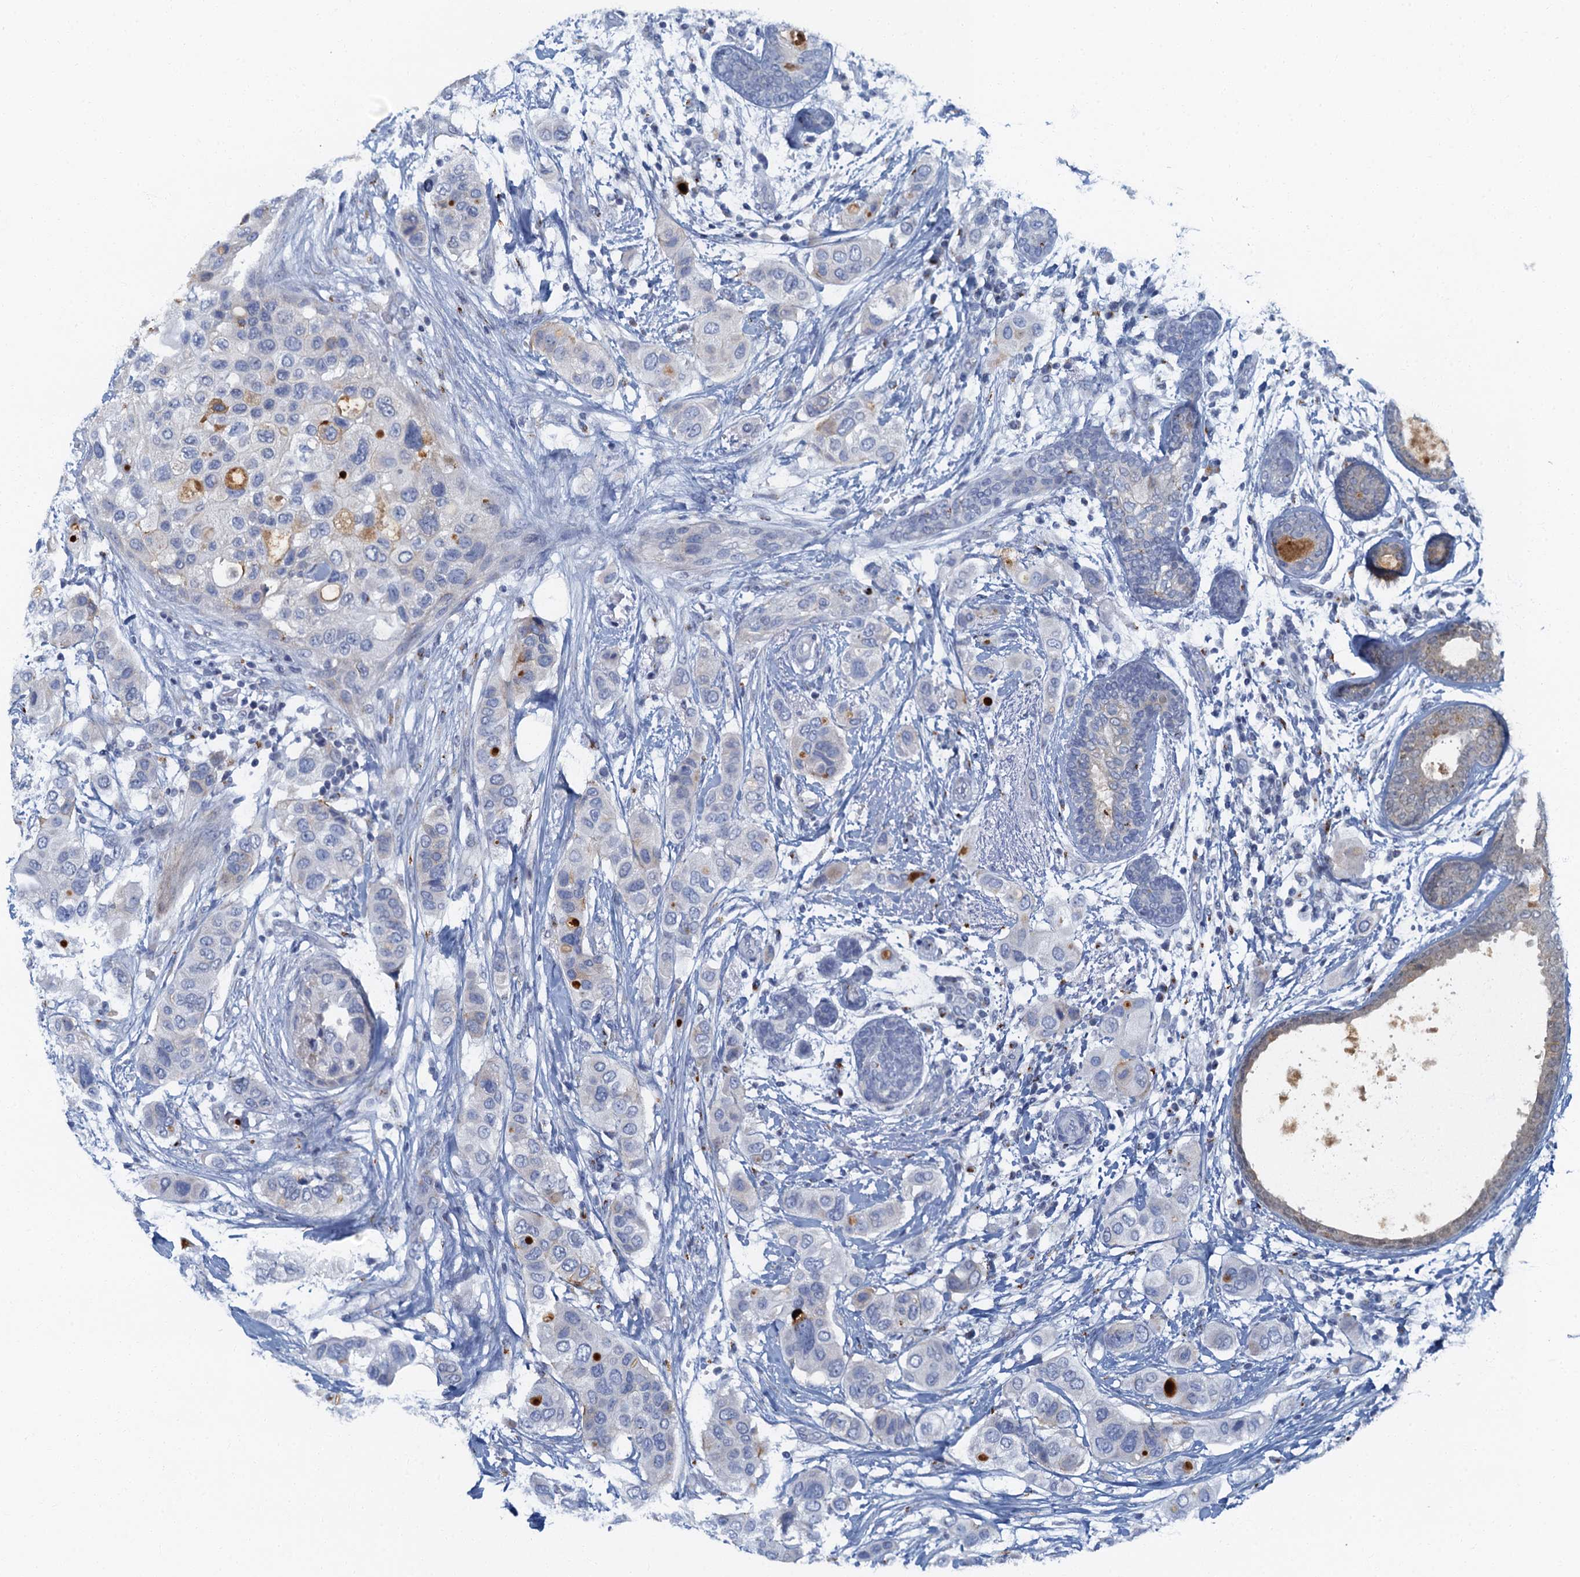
{"staining": {"intensity": "negative", "quantity": "none", "location": "none"}, "tissue": "breast cancer", "cell_type": "Tumor cells", "image_type": "cancer", "snomed": [{"axis": "morphology", "description": "Lobular carcinoma"}, {"axis": "topography", "description": "Breast"}], "caption": "A histopathology image of human breast cancer (lobular carcinoma) is negative for staining in tumor cells. Nuclei are stained in blue.", "gene": "LYPD3", "patient": {"sex": "female", "age": 51}}